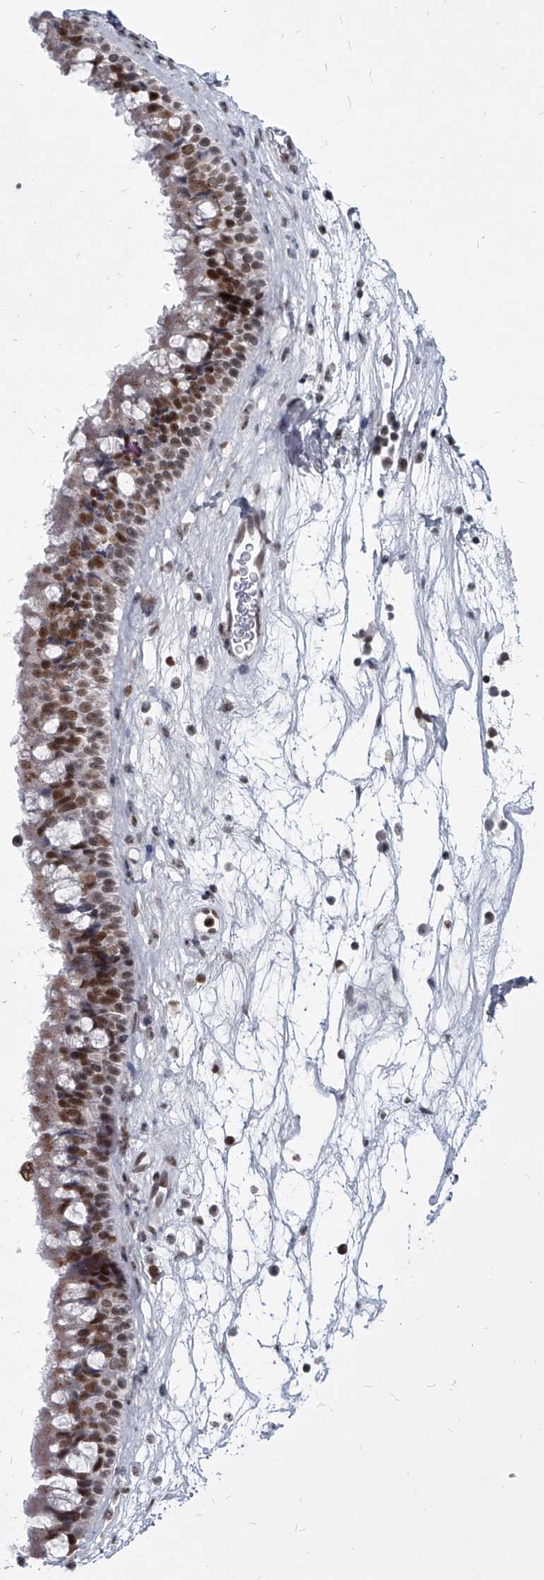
{"staining": {"intensity": "moderate", "quantity": ">75%", "location": "nuclear"}, "tissue": "nasopharynx", "cell_type": "Respiratory epithelial cells", "image_type": "normal", "snomed": [{"axis": "morphology", "description": "Normal tissue, NOS"}, {"axis": "topography", "description": "Nasopharynx"}], "caption": "Protein staining of benign nasopharynx demonstrates moderate nuclear positivity in about >75% of respiratory epithelial cells.", "gene": "PPIL4", "patient": {"sex": "male", "age": 64}}